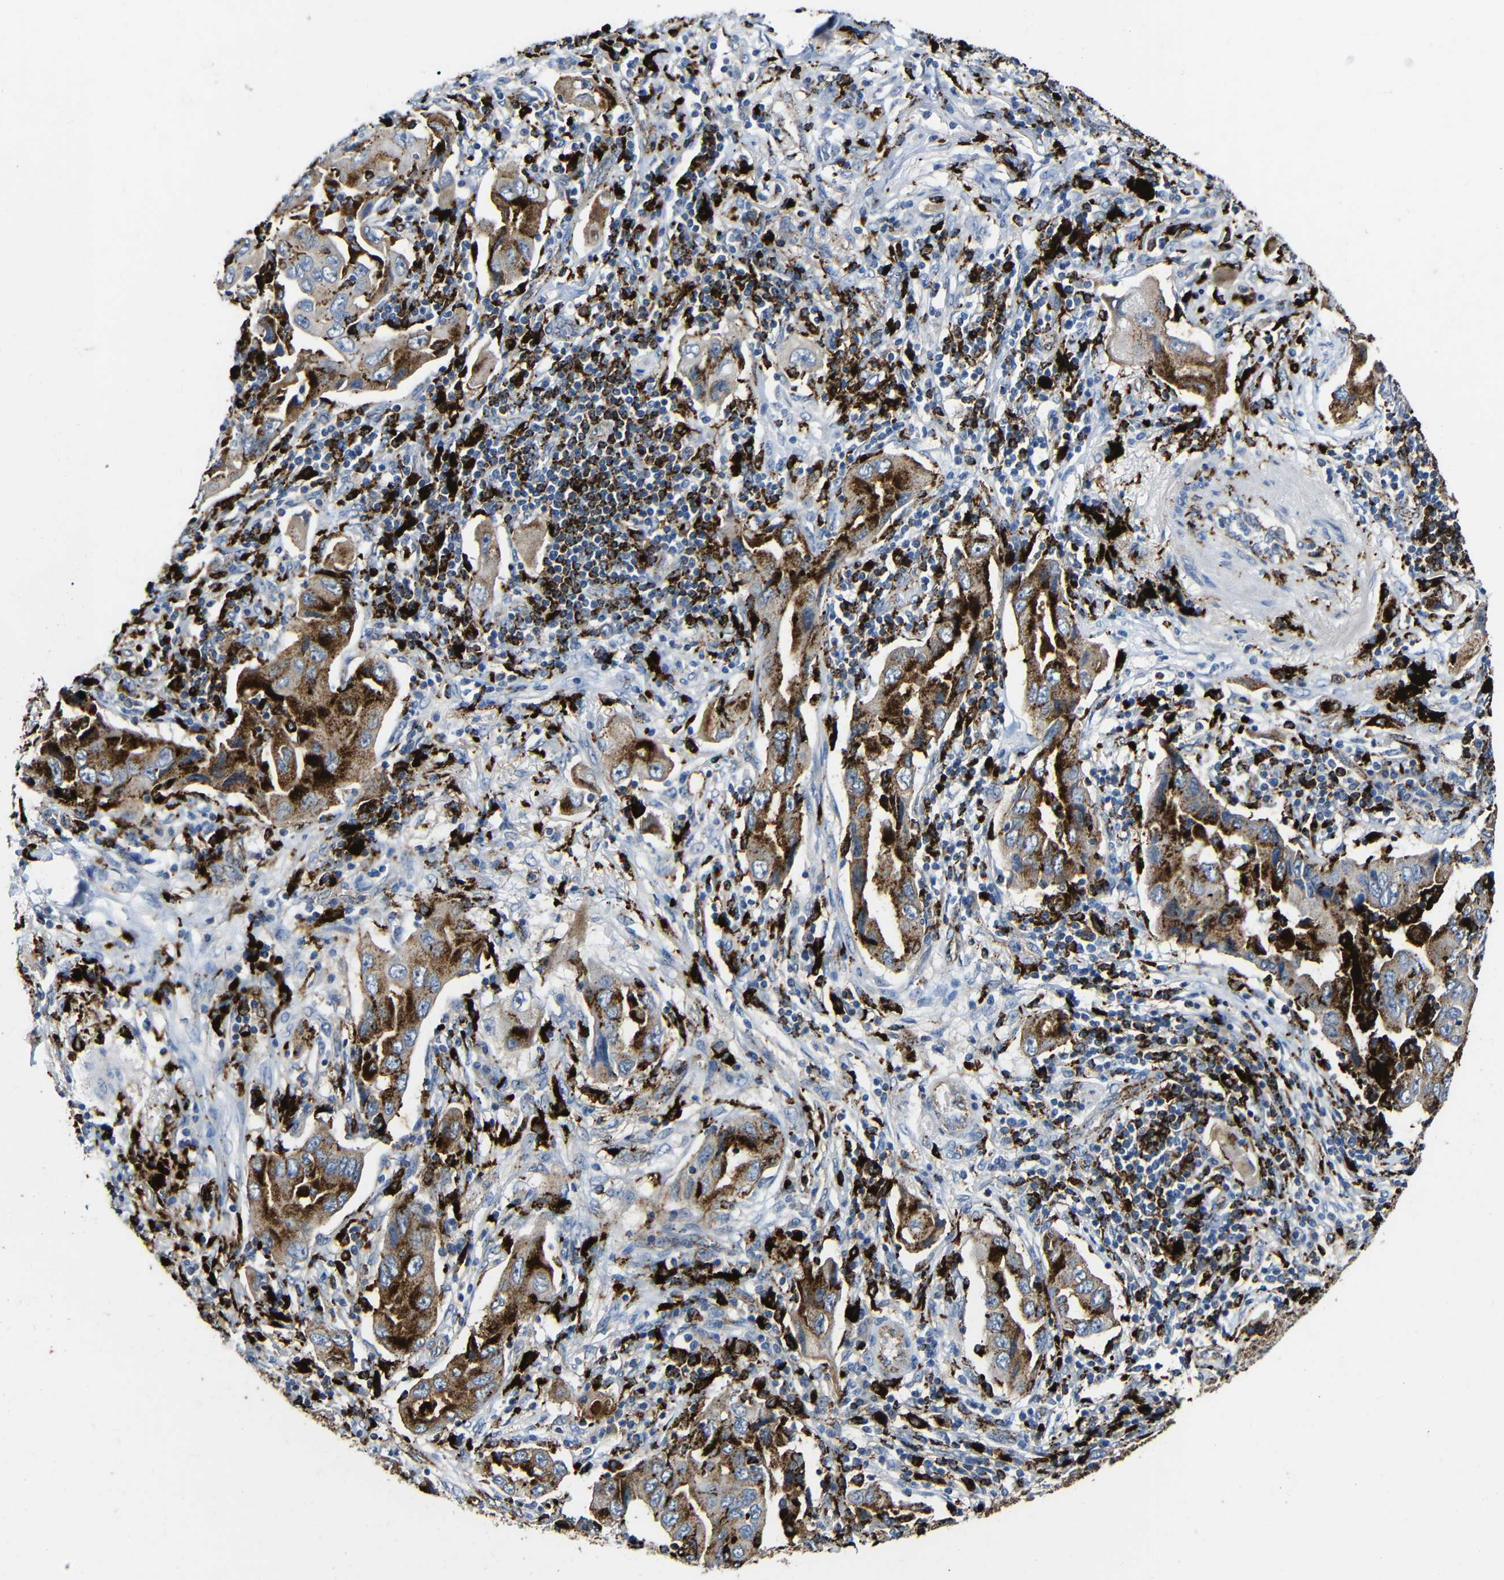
{"staining": {"intensity": "strong", "quantity": ">75%", "location": "cytoplasmic/membranous"}, "tissue": "lung cancer", "cell_type": "Tumor cells", "image_type": "cancer", "snomed": [{"axis": "morphology", "description": "Adenocarcinoma, NOS"}, {"axis": "topography", "description": "Lung"}], "caption": "This histopathology image displays immunohistochemistry staining of human adenocarcinoma (lung), with high strong cytoplasmic/membranous positivity in approximately >75% of tumor cells.", "gene": "HLA-DMA", "patient": {"sex": "female", "age": 65}}